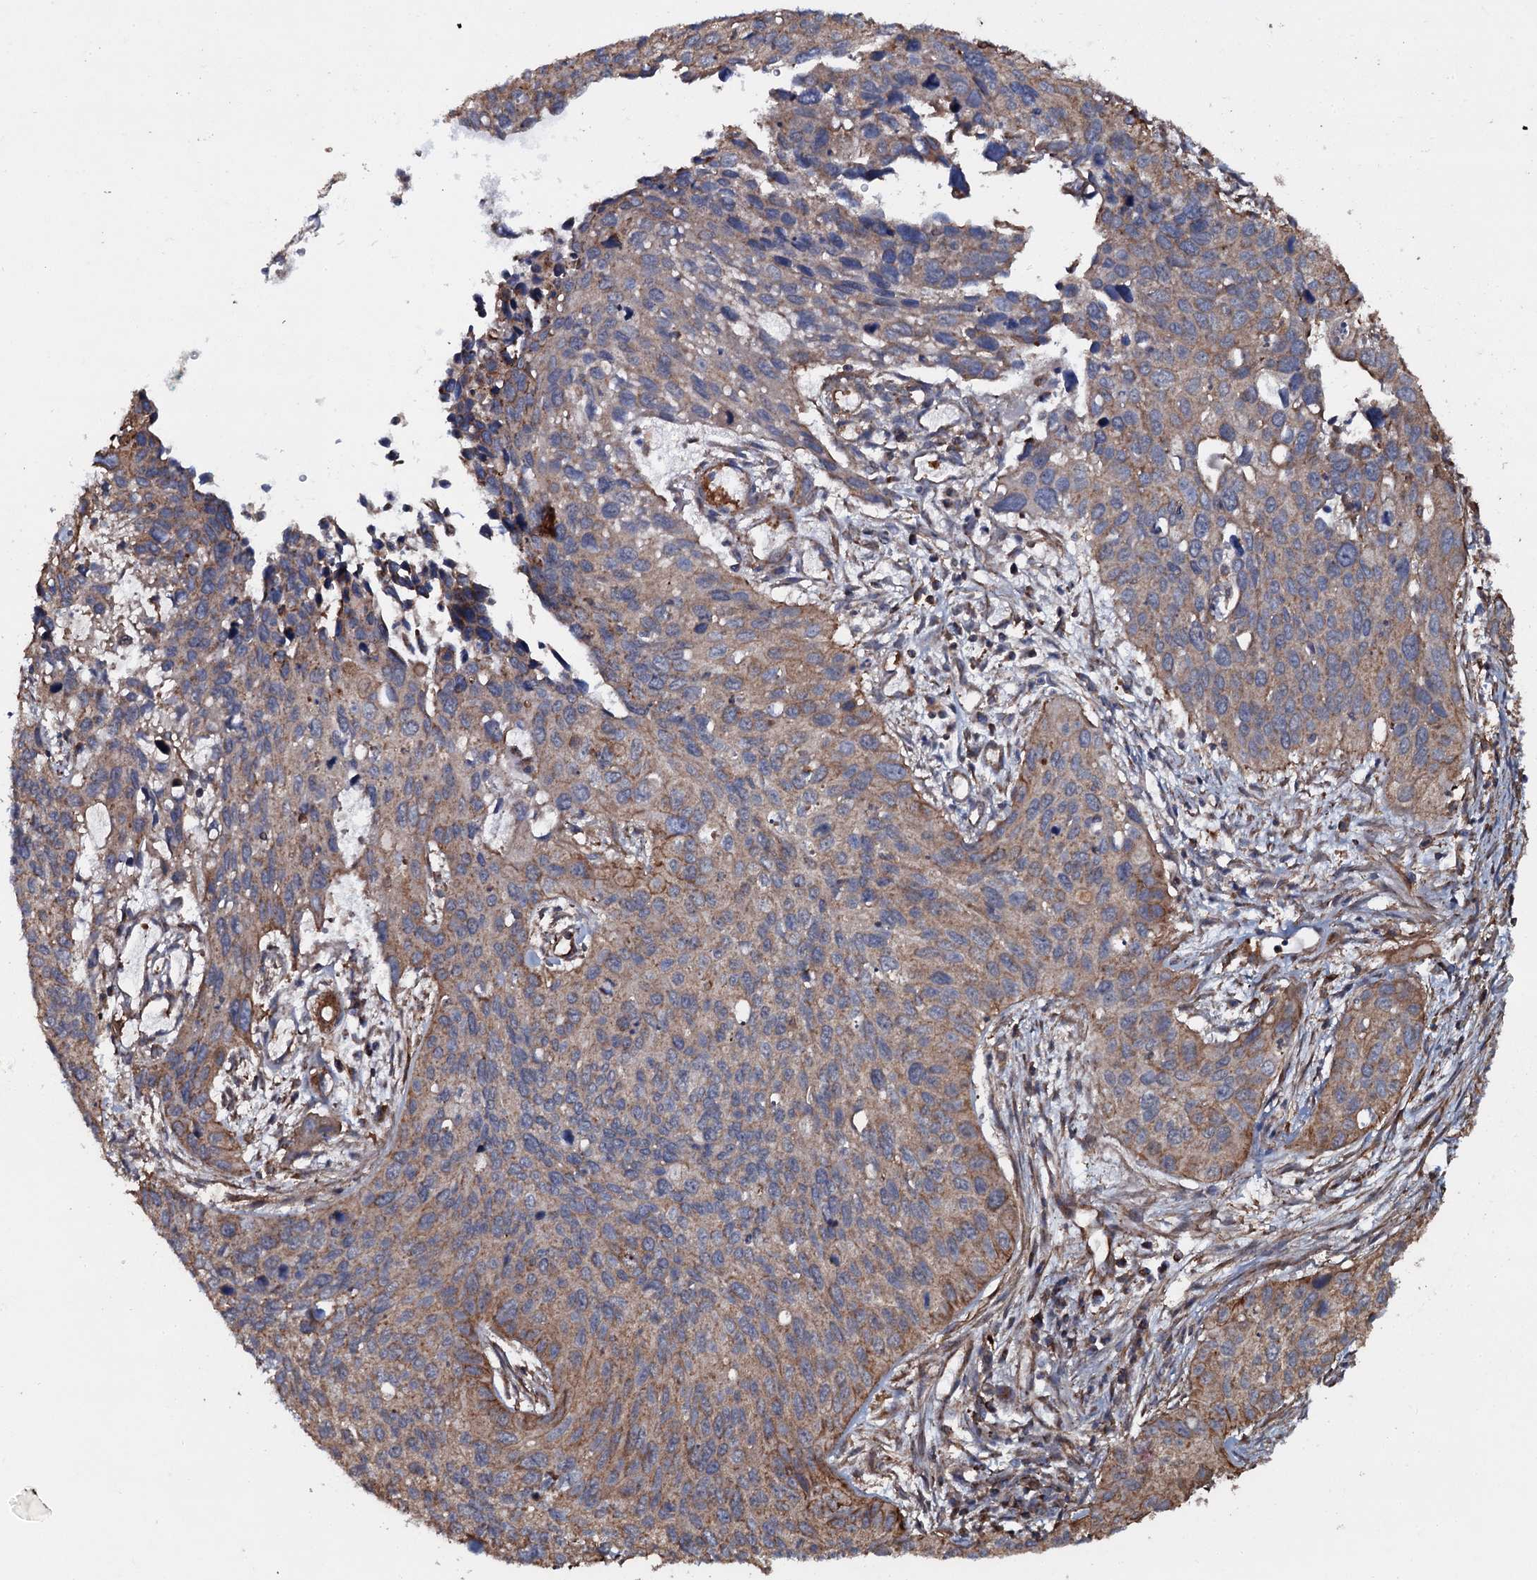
{"staining": {"intensity": "moderate", "quantity": "25%-75%", "location": "cytoplasmic/membranous"}, "tissue": "cervical cancer", "cell_type": "Tumor cells", "image_type": "cancer", "snomed": [{"axis": "morphology", "description": "Squamous cell carcinoma, NOS"}, {"axis": "topography", "description": "Cervix"}], "caption": "The immunohistochemical stain labels moderate cytoplasmic/membranous staining in tumor cells of cervical cancer (squamous cell carcinoma) tissue.", "gene": "VWA8", "patient": {"sex": "female", "age": 55}}